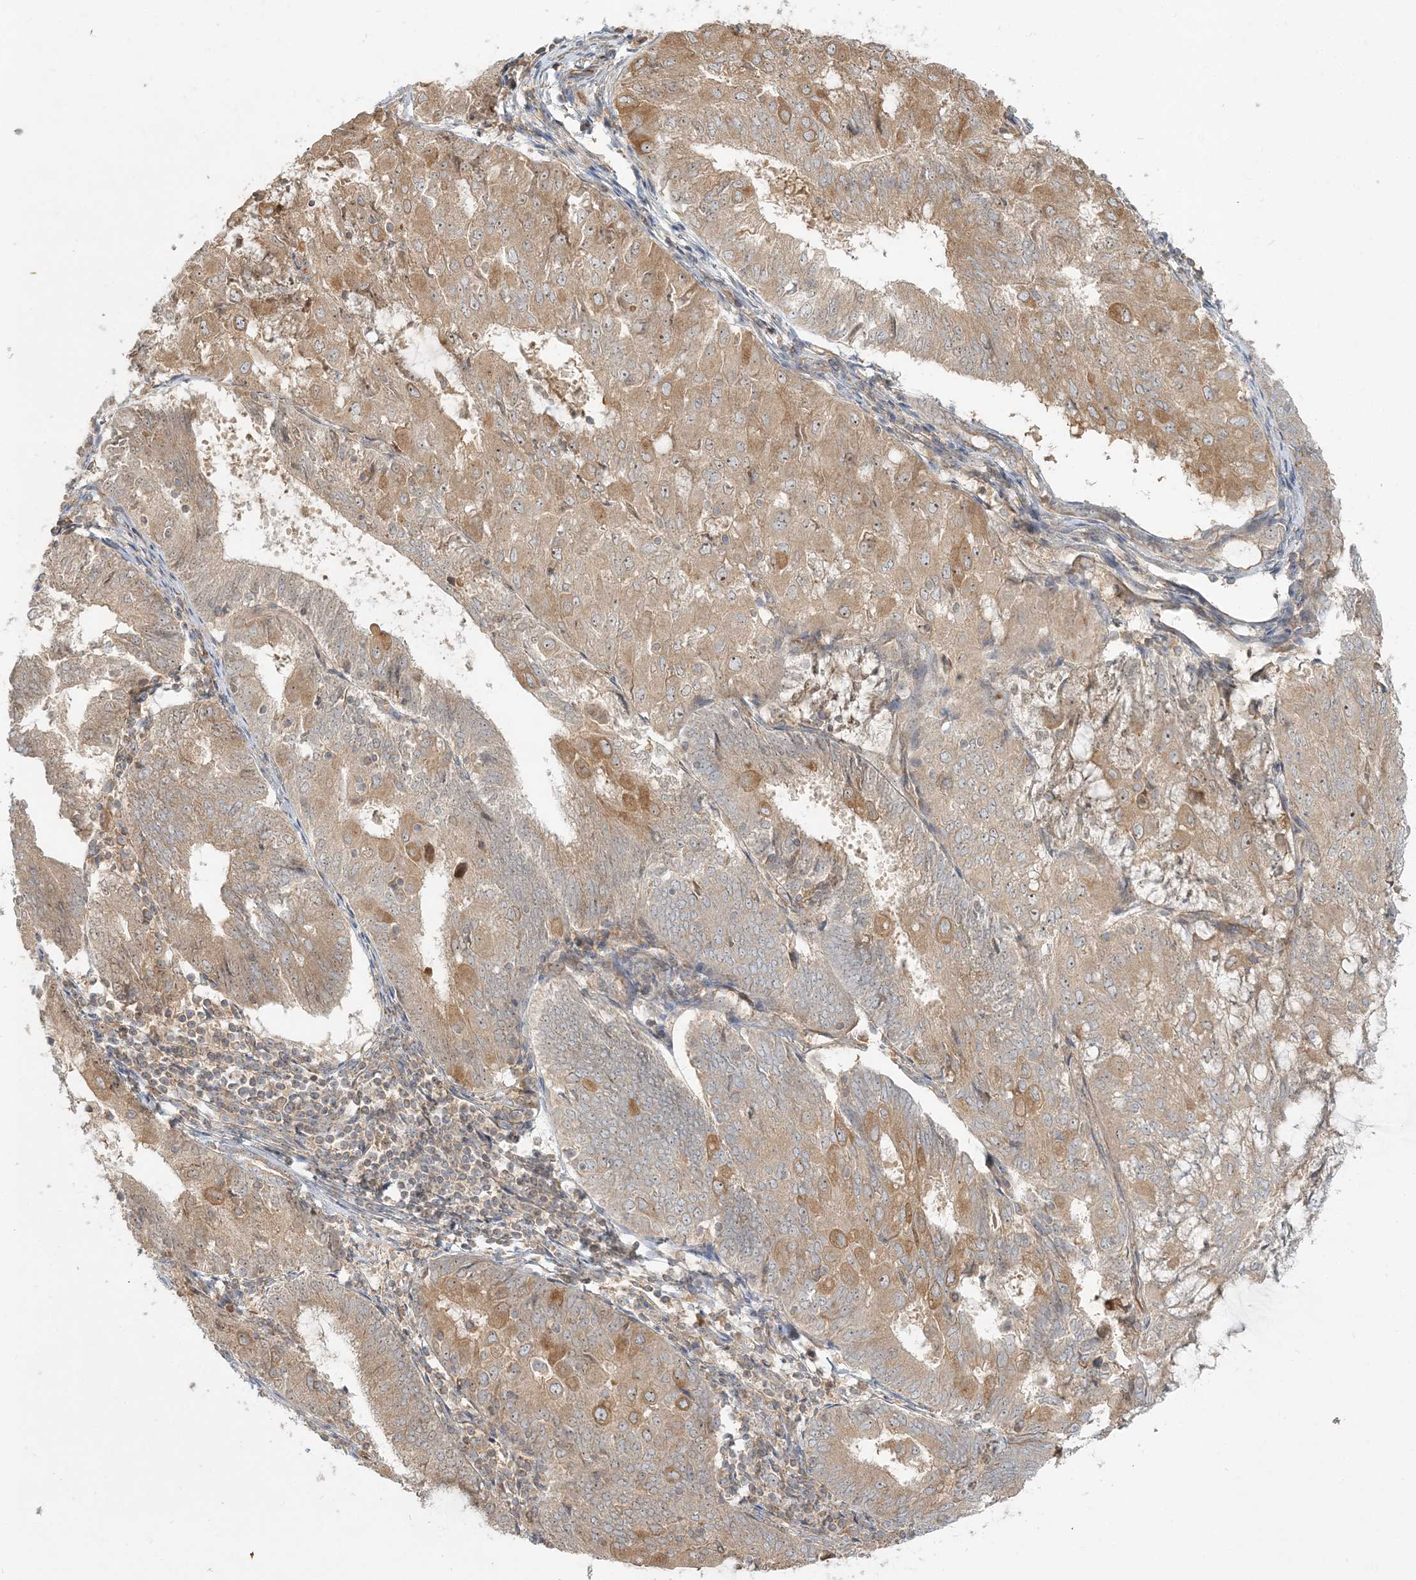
{"staining": {"intensity": "moderate", "quantity": ">75%", "location": "cytoplasmic/membranous"}, "tissue": "endometrial cancer", "cell_type": "Tumor cells", "image_type": "cancer", "snomed": [{"axis": "morphology", "description": "Adenocarcinoma, NOS"}, {"axis": "topography", "description": "Endometrium"}], "caption": "Endometrial adenocarcinoma stained for a protein (brown) exhibits moderate cytoplasmic/membranous positive expression in approximately >75% of tumor cells.", "gene": "AP1AR", "patient": {"sex": "female", "age": 81}}